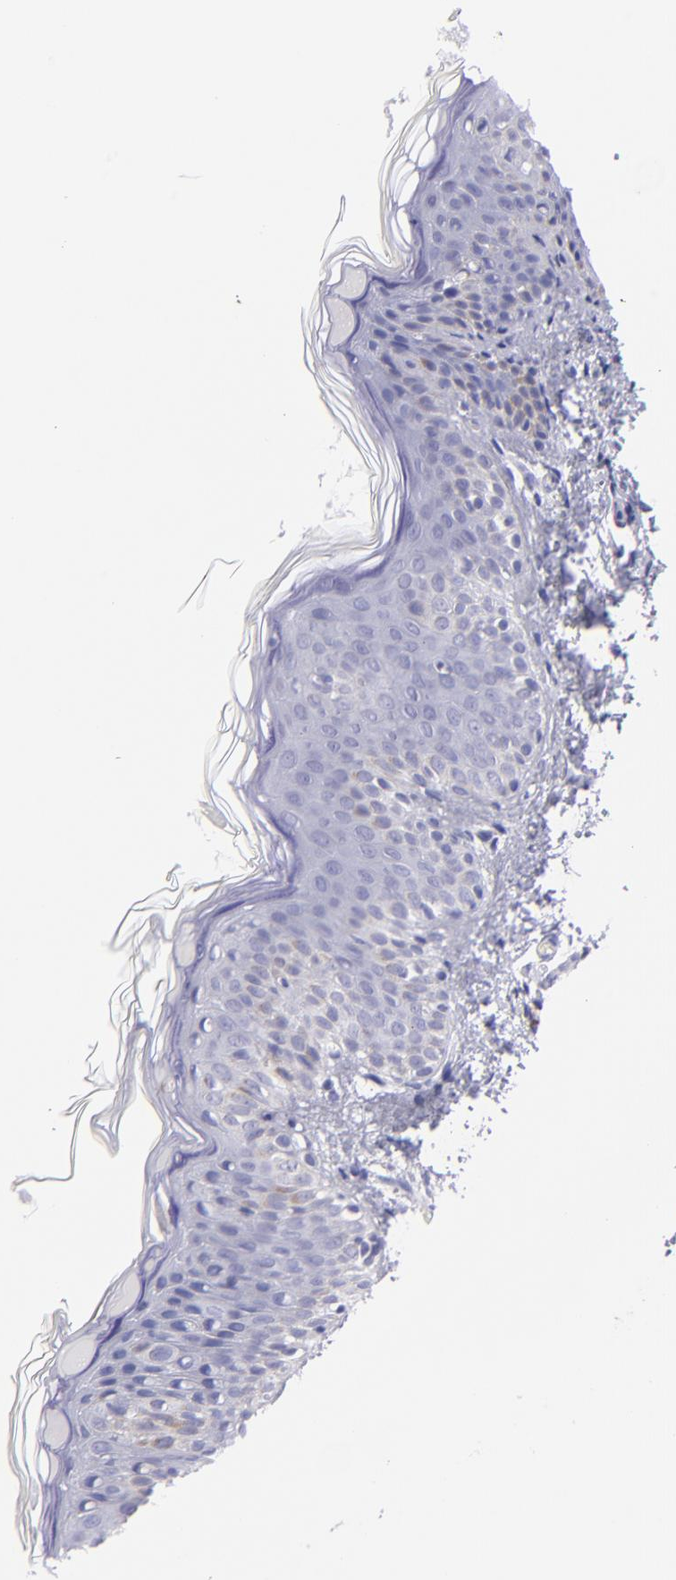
{"staining": {"intensity": "negative", "quantity": "none", "location": "none"}, "tissue": "skin", "cell_type": "Fibroblasts", "image_type": "normal", "snomed": [{"axis": "morphology", "description": "Normal tissue, NOS"}, {"axis": "topography", "description": "Skin"}], "caption": "Immunohistochemistry (IHC) of normal human skin demonstrates no staining in fibroblasts.", "gene": "CNP", "patient": {"sex": "female", "age": 4}}